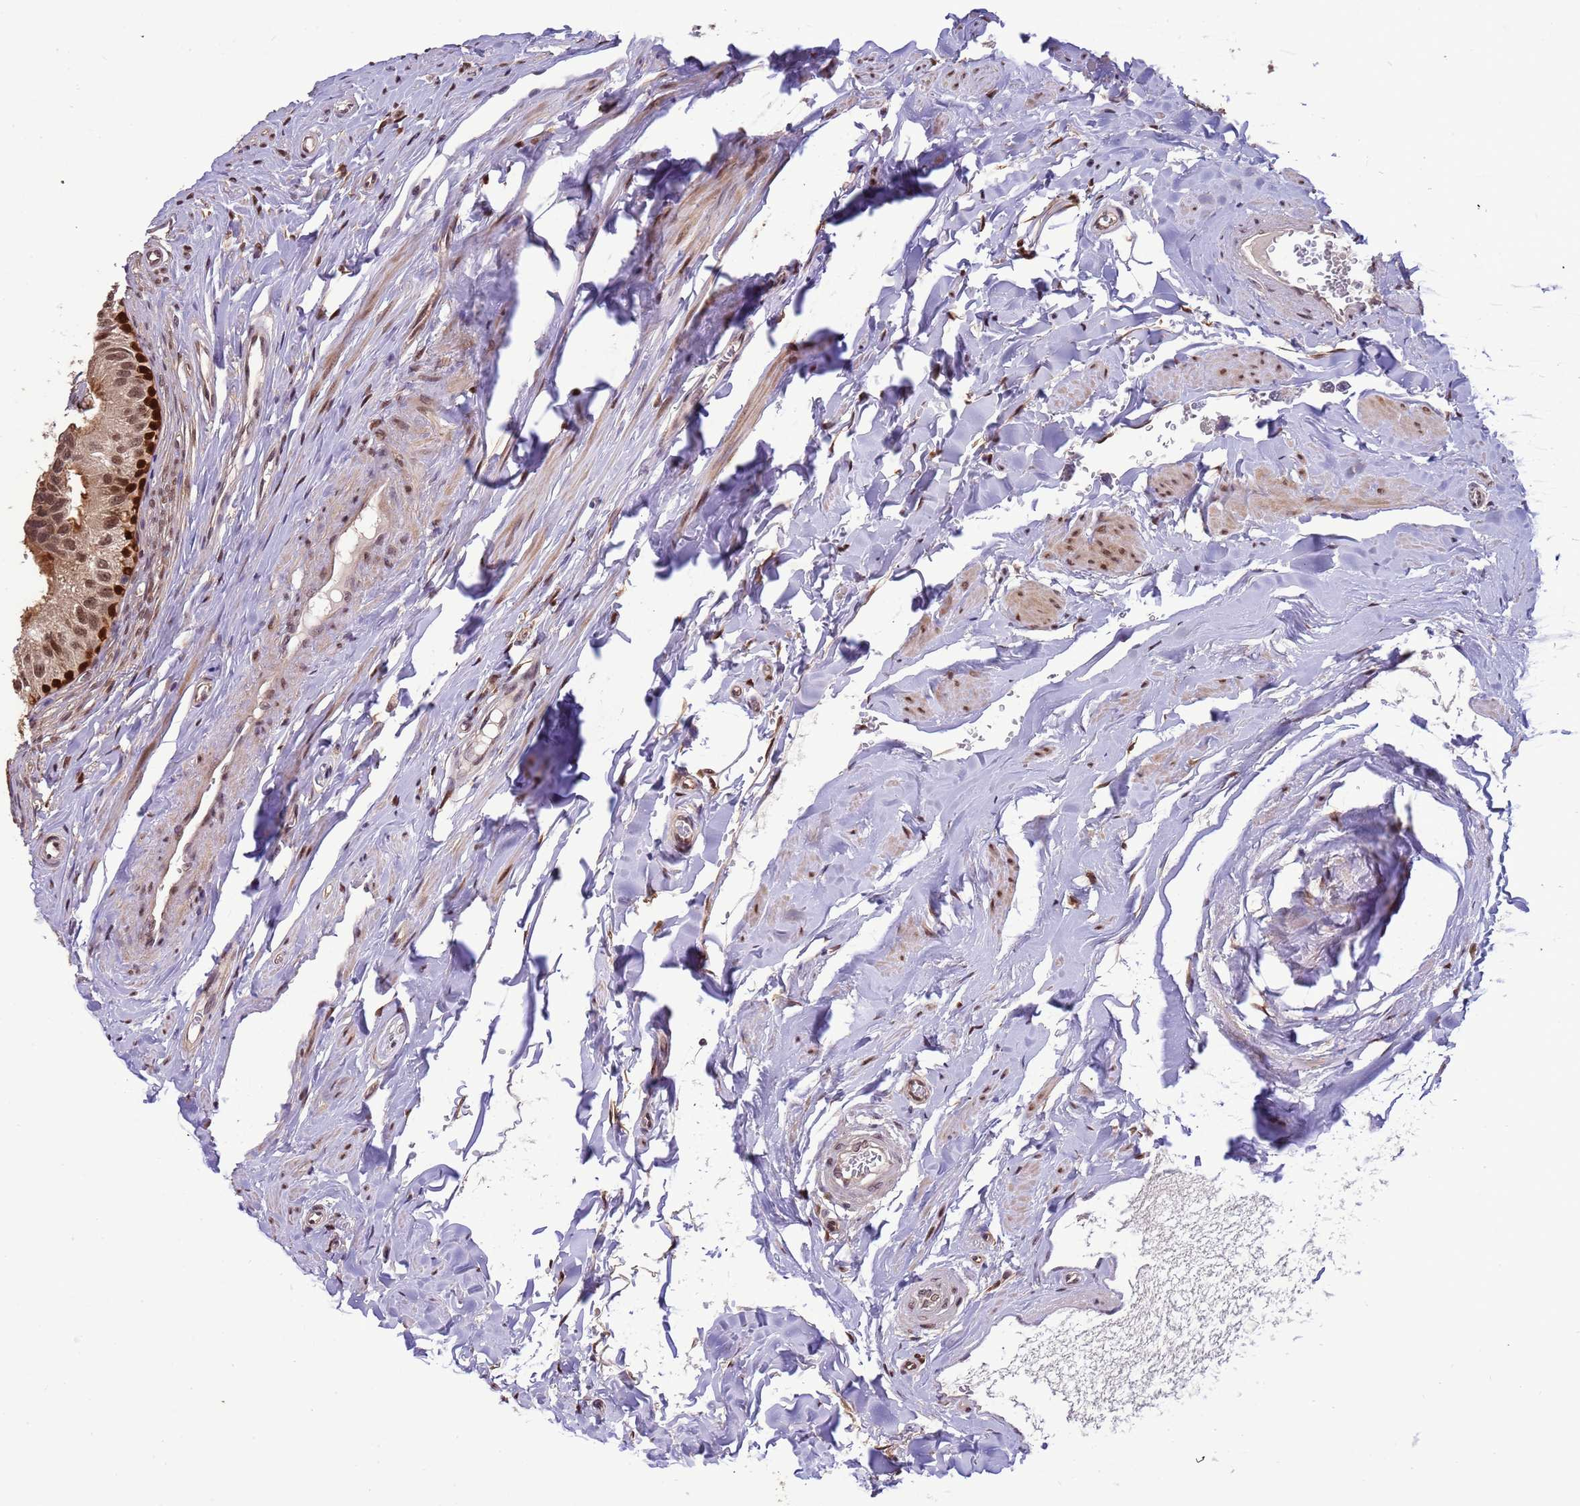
{"staining": {"intensity": "strong", "quantity": ">75%", "location": "nuclear"}, "tissue": "epididymis", "cell_type": "Glandular cells", "image_type": "normal", "snomed": [{"axis": "morphology", "description": "Normal tissue, NOS"}, {"axis": "topography", "description": "Epididymis"}], "caption": "Glandular cells show high levels of strong nuclear positivity in approximately >75% of cells in unremarkable epididymis. (Stains: DAB in brown, nuclei in blue, Microscopy: brightfield microscopy at high magnification).", "gene": "ZBTB5", "patient": {"sex": "male", "age": 46}}